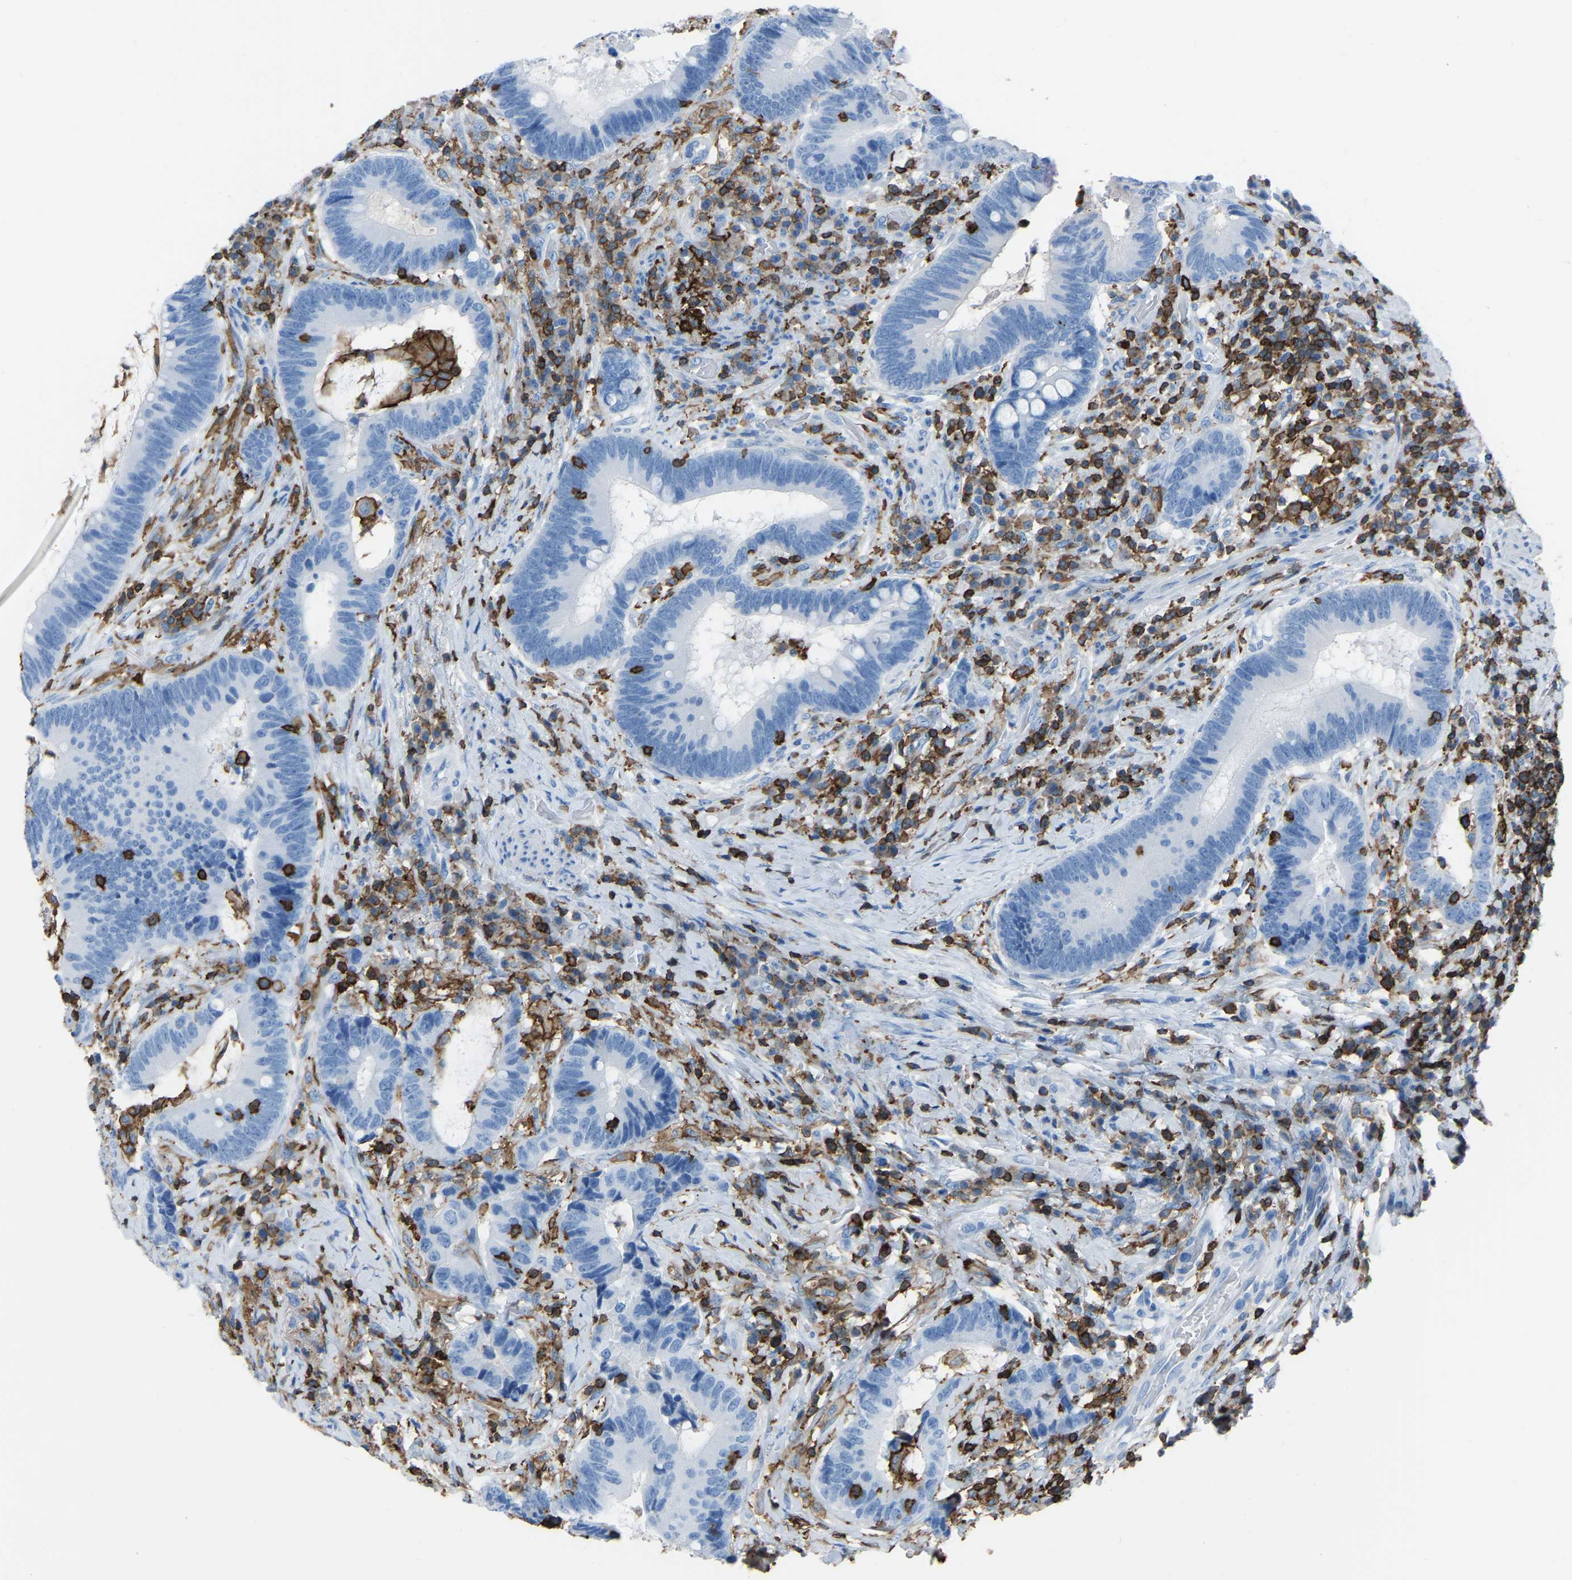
{"staining": {"intensity": "negative", "quantity": "none", "location": "none"}, "tissue": "colorectal cancer", "cell_type": "Tumor cells", "image_type": "cancer", "snomed": [{"axis": "morphology", "description": "Adenocarcinoma, NOS"}, {"axis": "topography", "description": "Rectum"}, {"axis": "topography", "description": "Anal"}], "caption": "Colorectal adenocarcinoma stained for a protein using immunohistochemistry (IHC) reveals no positivity tumor cells.", "gene": "LSP1", "patient": {"sex": "female", "age": 89}}